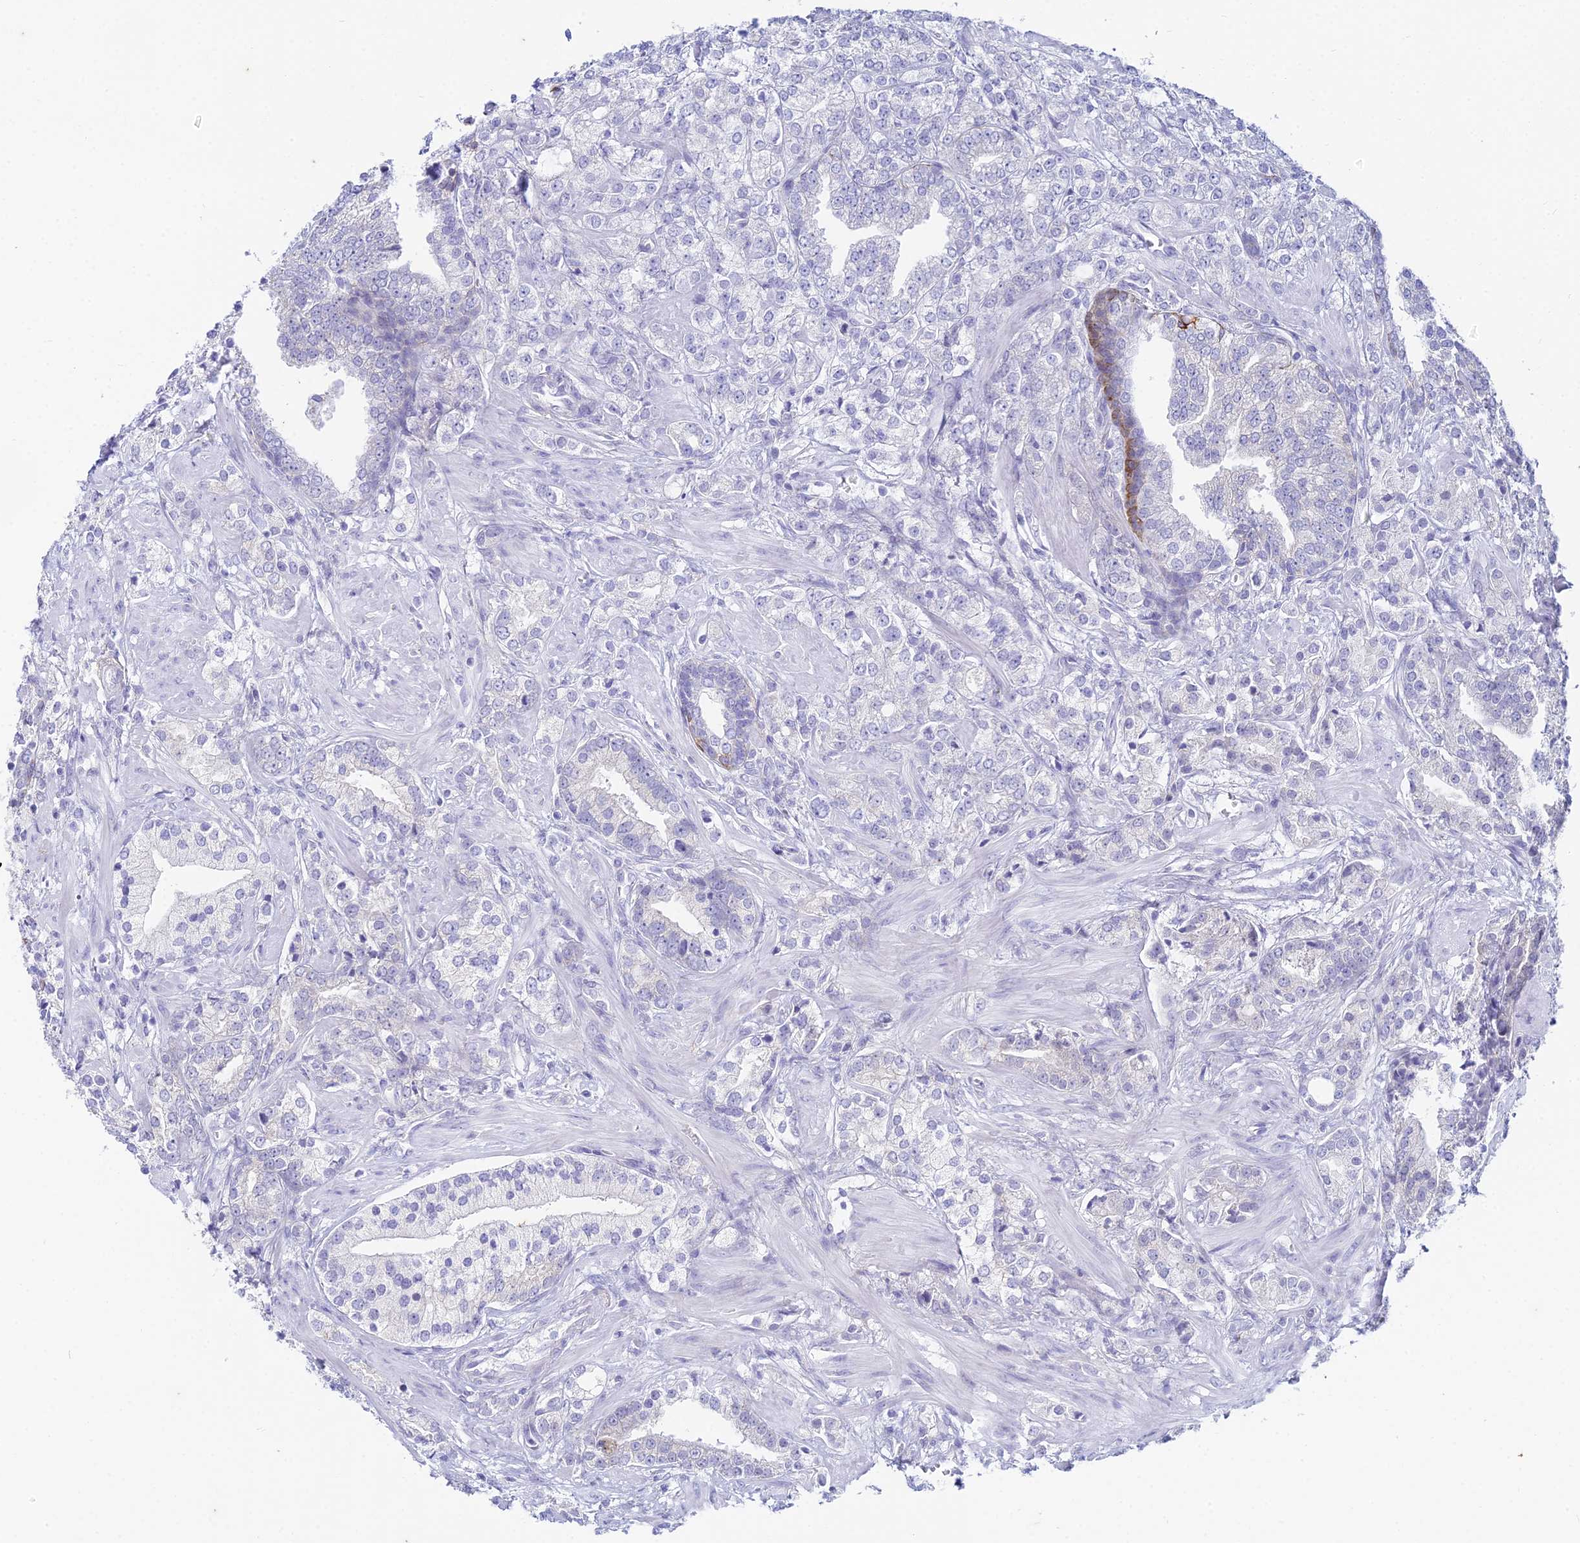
{"staining": {"intensity": "negative", "quantity": "none", "location": "none"}, "tissue": "prostate cancer", "cell_type": "Tumor cells", "image_type": "cancer", "snomed": [{"axis": "morphology", "description": "Adenocarcinoma, High grade"}, {"axis": "topography", "description": "Prostate"}], "caption": "Immunohistochemistry (IHC) micrograph of human adenocarcinoma (high-grade) (prostate) stained for a protein (brown), which exhibits no positivity in tumor cells. The staining was performed using DAB to visualize the protein expression in brown, while the nuclei were stained in blue with hematoxylin (Magnification: 20x).", "gene": "EEF2KMT", "patient": {"sex": "male", "age": 50}}